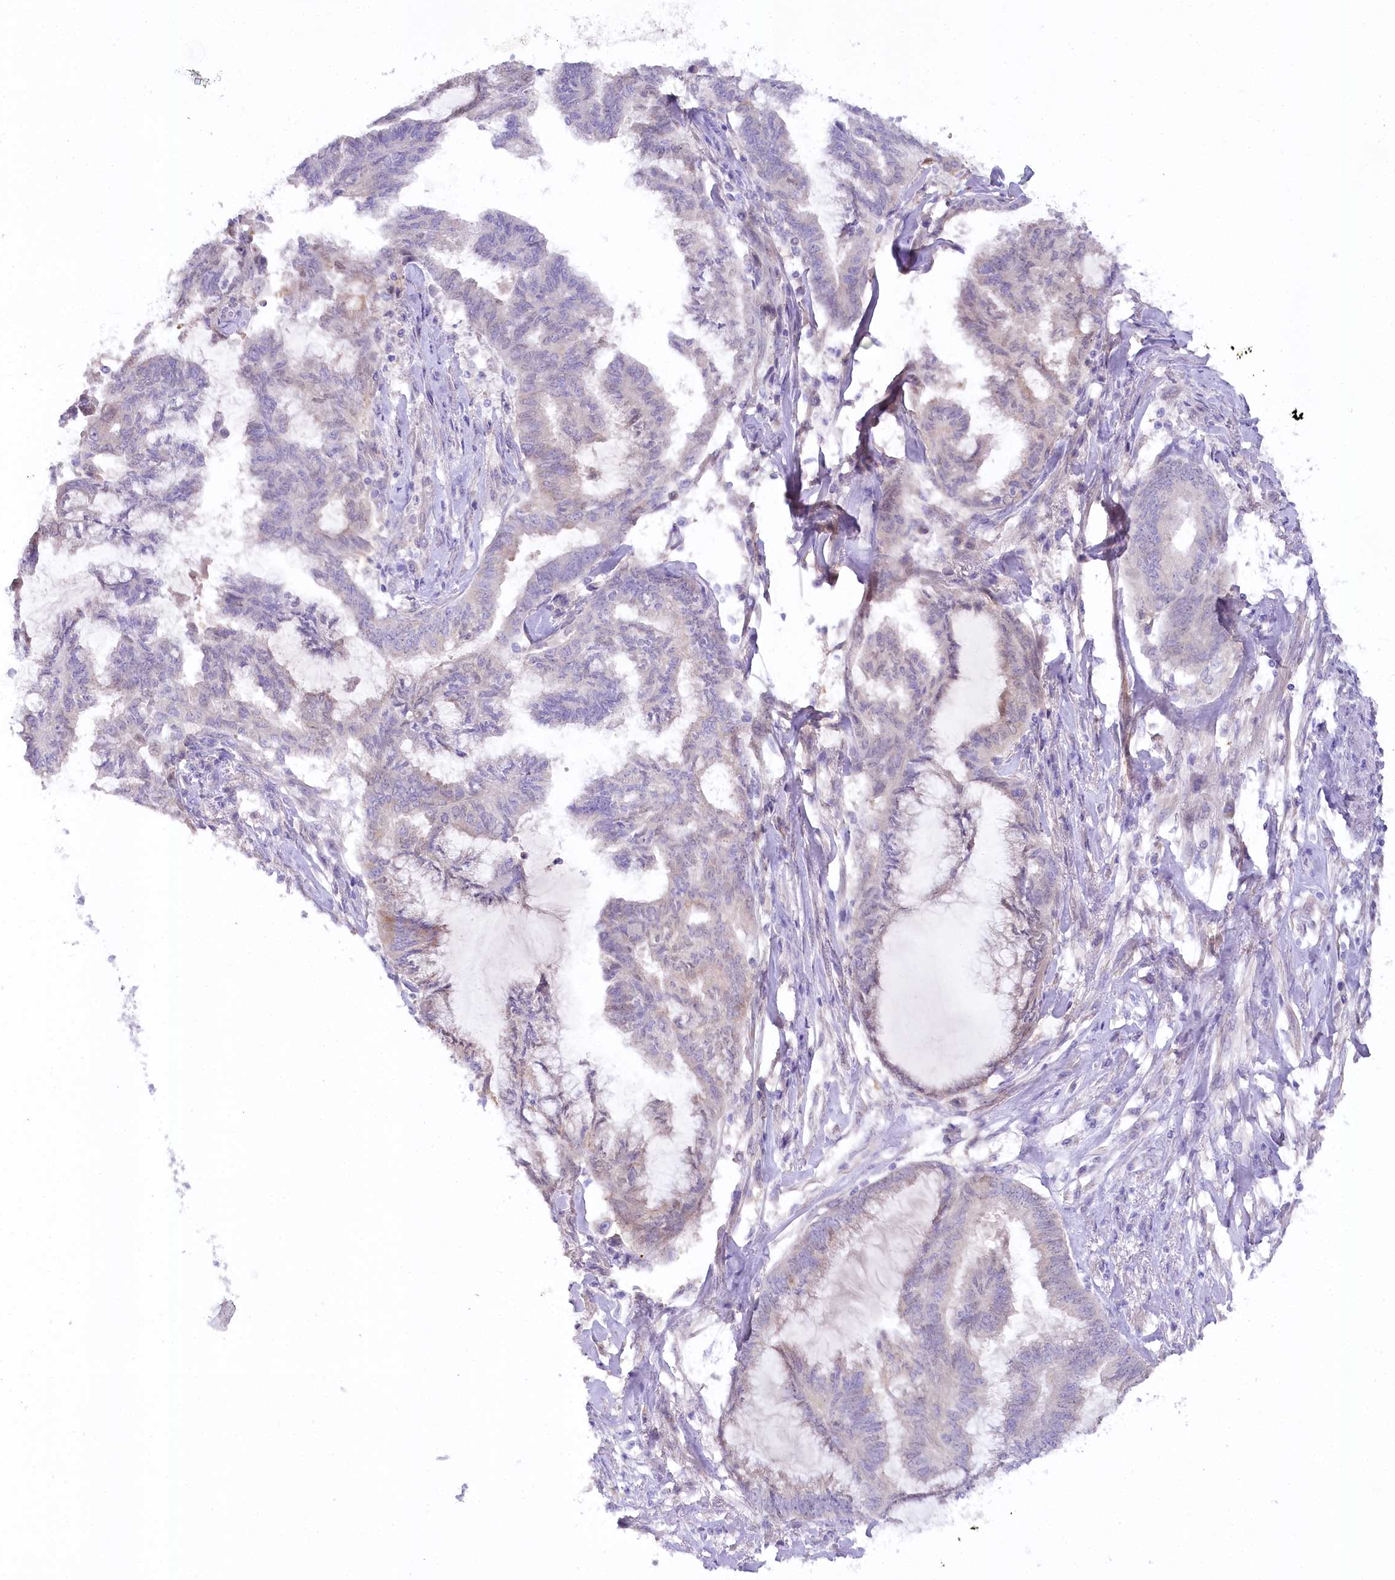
{"staining": {"intensity": "weak", "quantity": "<25%", "location": "cytoplasmic/membranous"}, "tissue": "endometrial cancer", "cell_type": "Tumor cells", "image_type": "cancer", "snomed": [{"axis": "morphology", "description": "Adenocarcinoma, NOS"}, {"axis": "topography", "description": "Endometrium"}], "caption": "Immunohistochemical staining of human endometrial adenocarcinoma demonstrates no significant positivity in tumor cells.", "gene": "MYOZ1", "patient": {"sex": "female", "age": 86}}